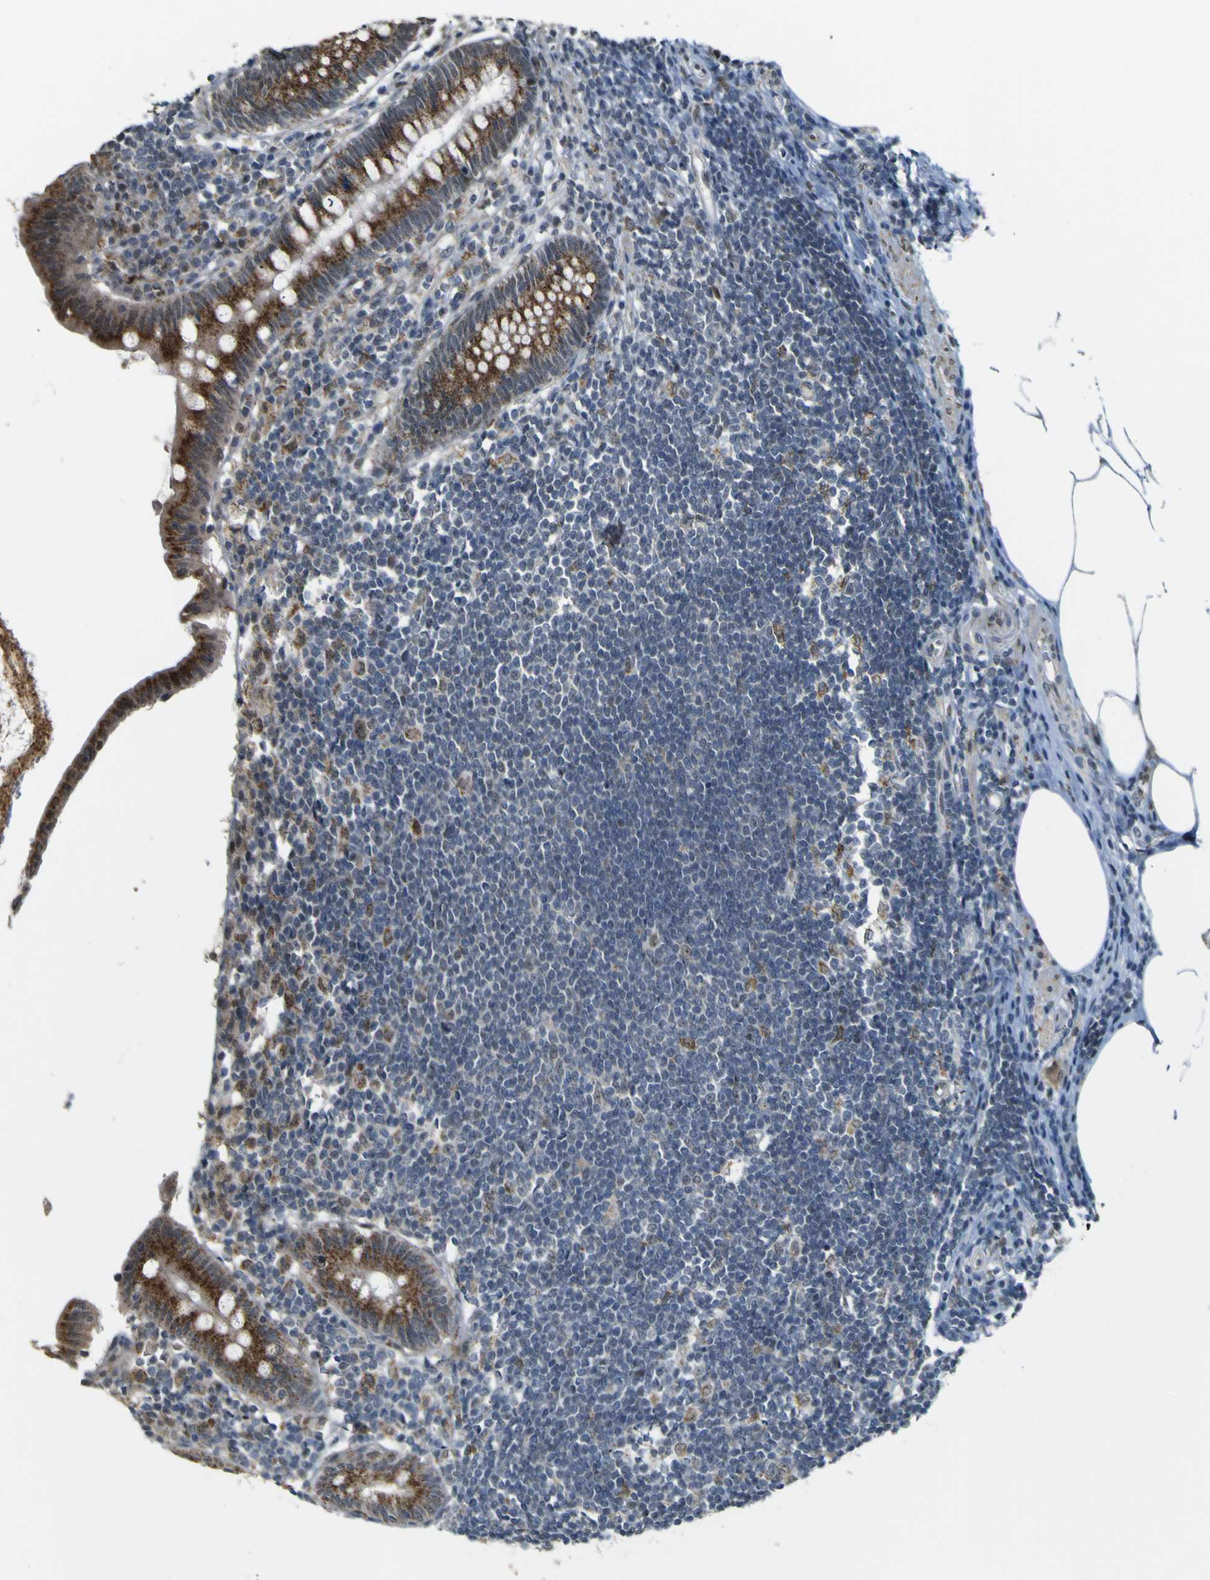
{"staining": {"intensity": "strong", "quantity": ">75%", "location": "cytoplasmic/membranous"}, "tissue": "appendix", "cell_type": "Glandular cells", "image_type": "normal", "snomed": [{"axis": "morphology", "description": "Normal tissue, NOS"}, {"axis": "topography", "description": "Appendix"}], "caption": "A high-resolution image shows IHC staining of benign appendix, which exhibits strong cytoplasmic/membranous positivity in approximately >75% of glandular cells.", "gene": "ACBD5", "patient": {"sex": "female", "age": 50}}